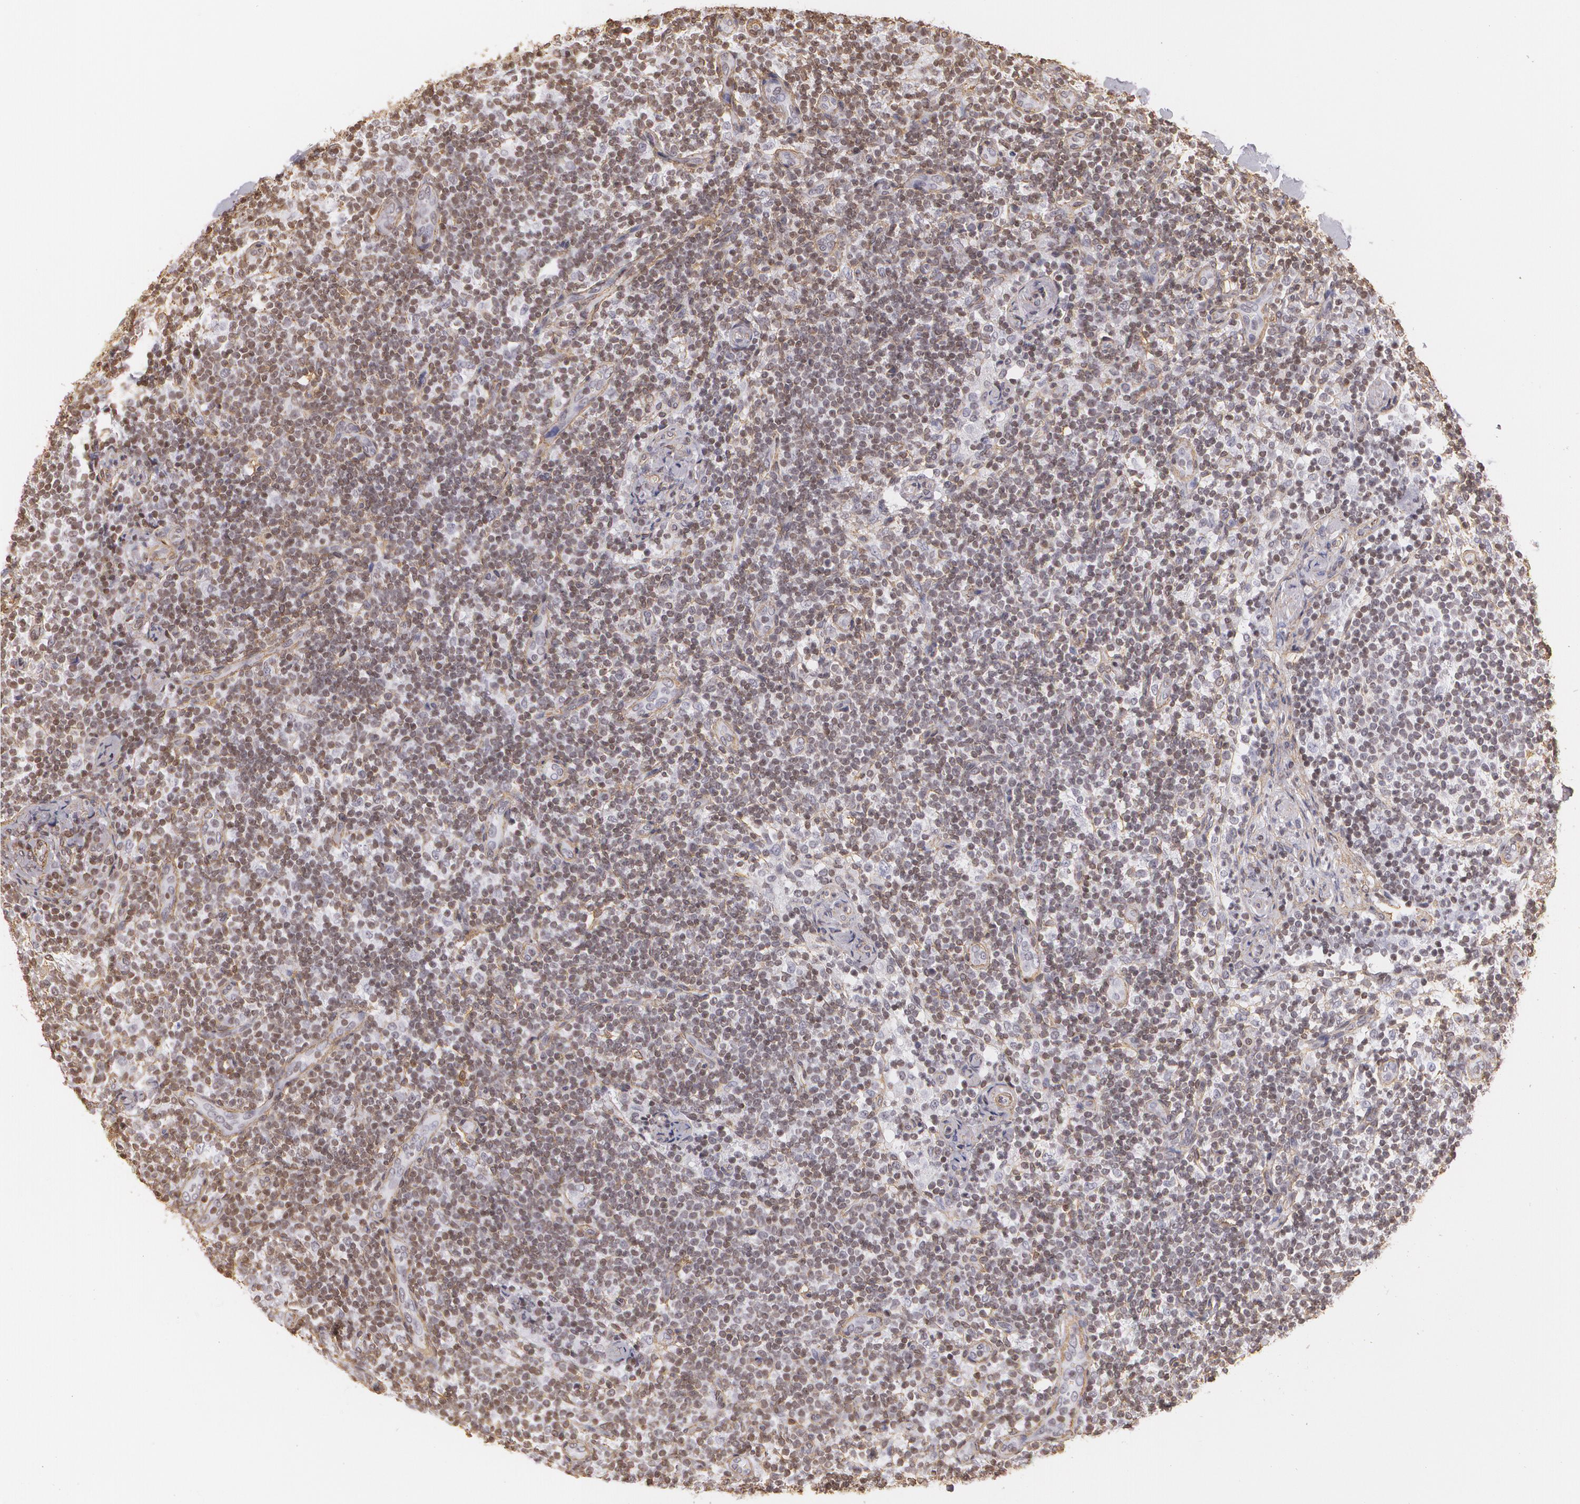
{"staining": {"intensity": "weak", "quantity": "<25%", "location": "cytoplasmic/membranous"}, "tissue": "lymph node", "cell_type": "Non-germinal center cells", "image_type": "normal", "snomed": [{"axis": "morphology", "description": "Normal tissue, NOS"}, {"axis": "morphology", "description": "Inflammation, NOS"}, {"axis": "topography", "description": "Lymph node"}], "caption": "Histopathology image shows no significant protein staining in non-germinal center cells of unremarkable lymph node. (Stains: DAB immunohistochemistry with hematoxylin counter stain, Microscopy: brightfield microscopy at high magnification).", "gene": "VAMP1", "patient": {"sex": "male", "age": 46}}